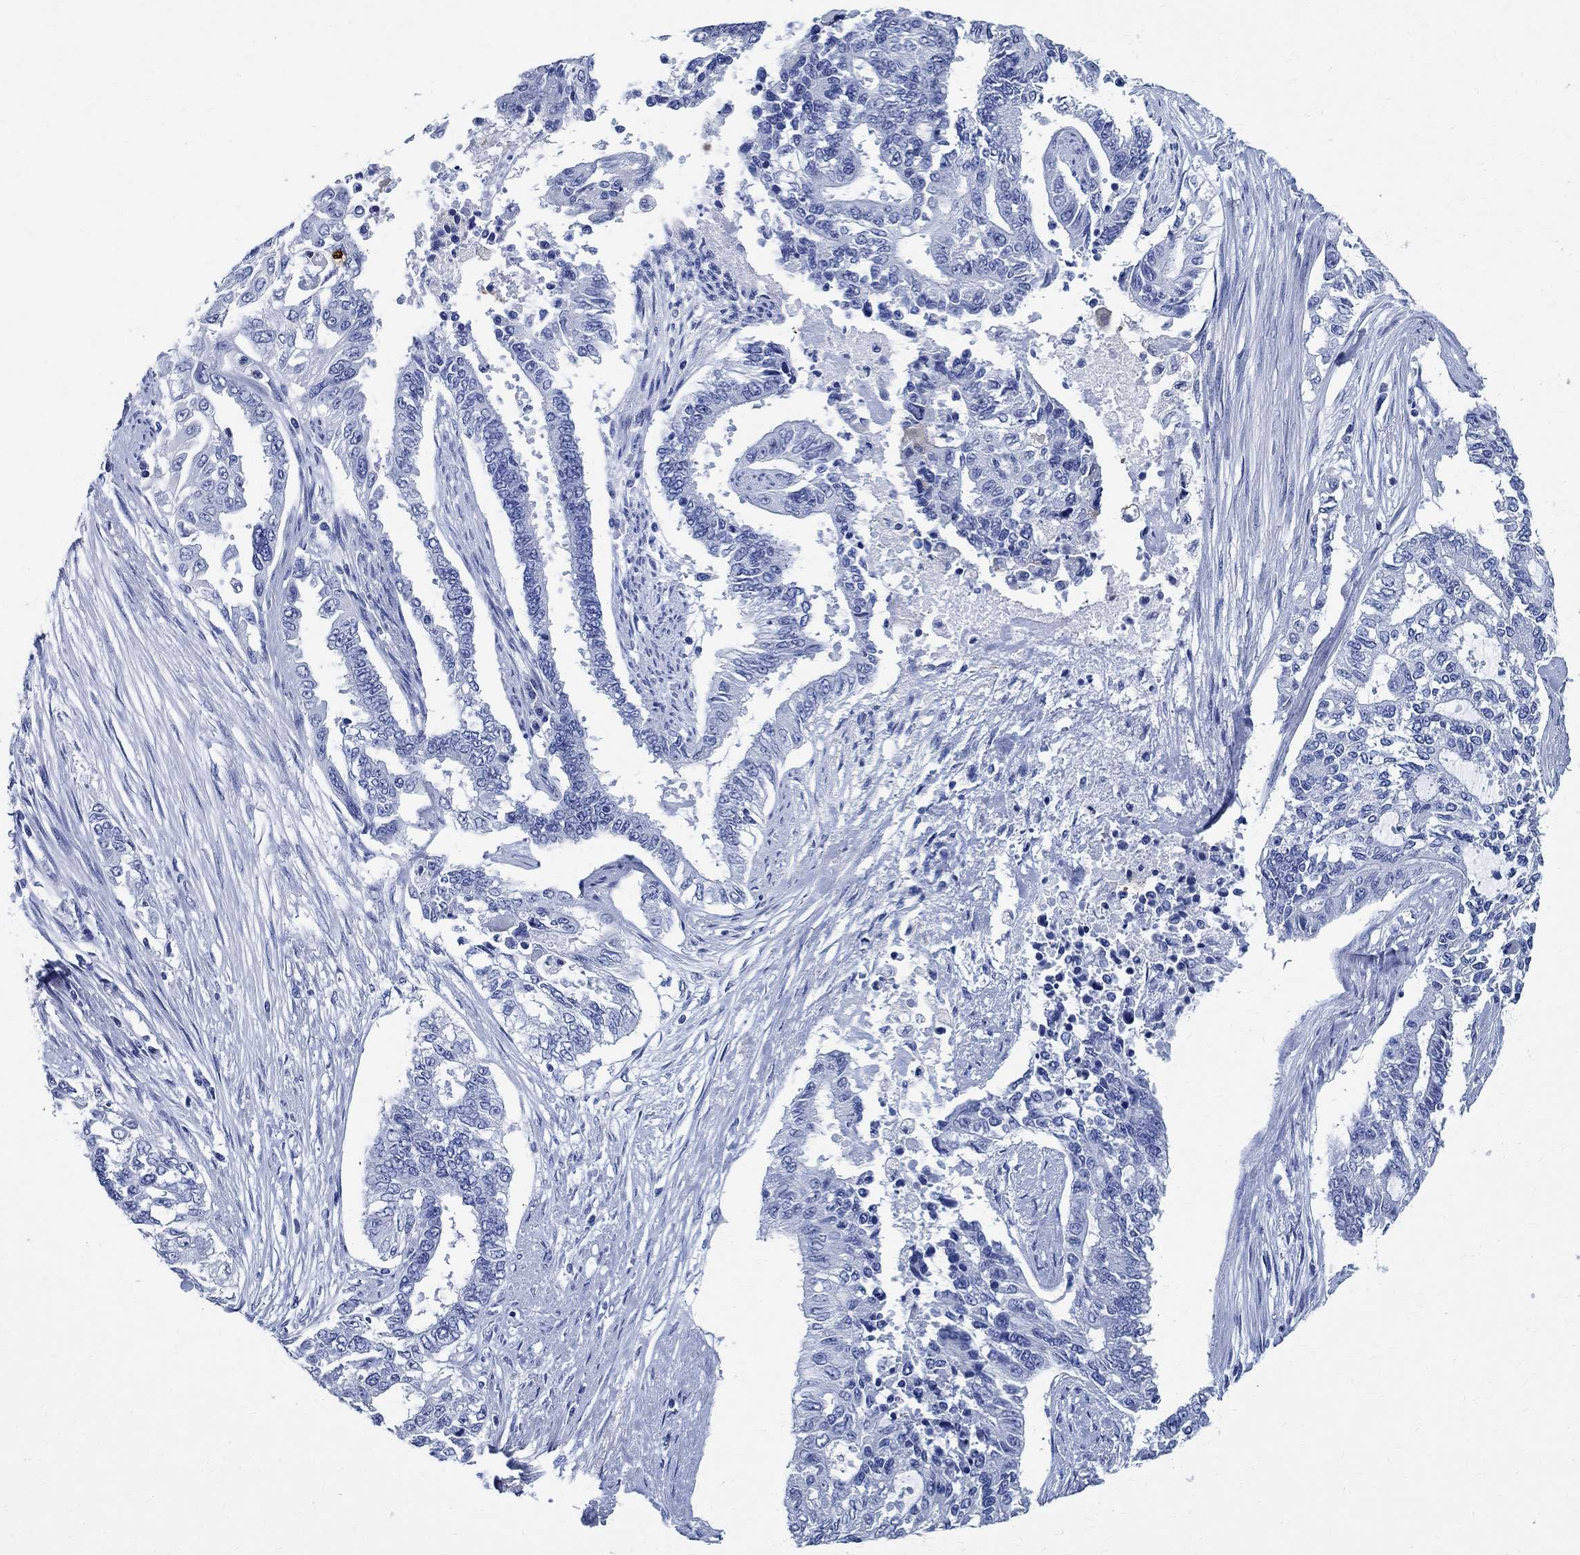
{"staining": {"intensity": "negative", "quantity": "none", "location": "none"}, "tissue": "endometrial cancer", "cell_type": "Tumor cells", "image_type": "cancer", "snomed": [{"axis": "morphology", "description": "Adenocarcinoma, NOS"}, {"axis": "topography", "description": "Uterus"}], "caption": "Adenocarcinoma (endometrial) was stained to show a protein in brown. There is no significant staining in tumor cells. (DAB immunohistochemistry visualized using brightfield microscopy, high magnification).", "gene": "TMEM221", "patient": {"sex": "female", "age": 59}}